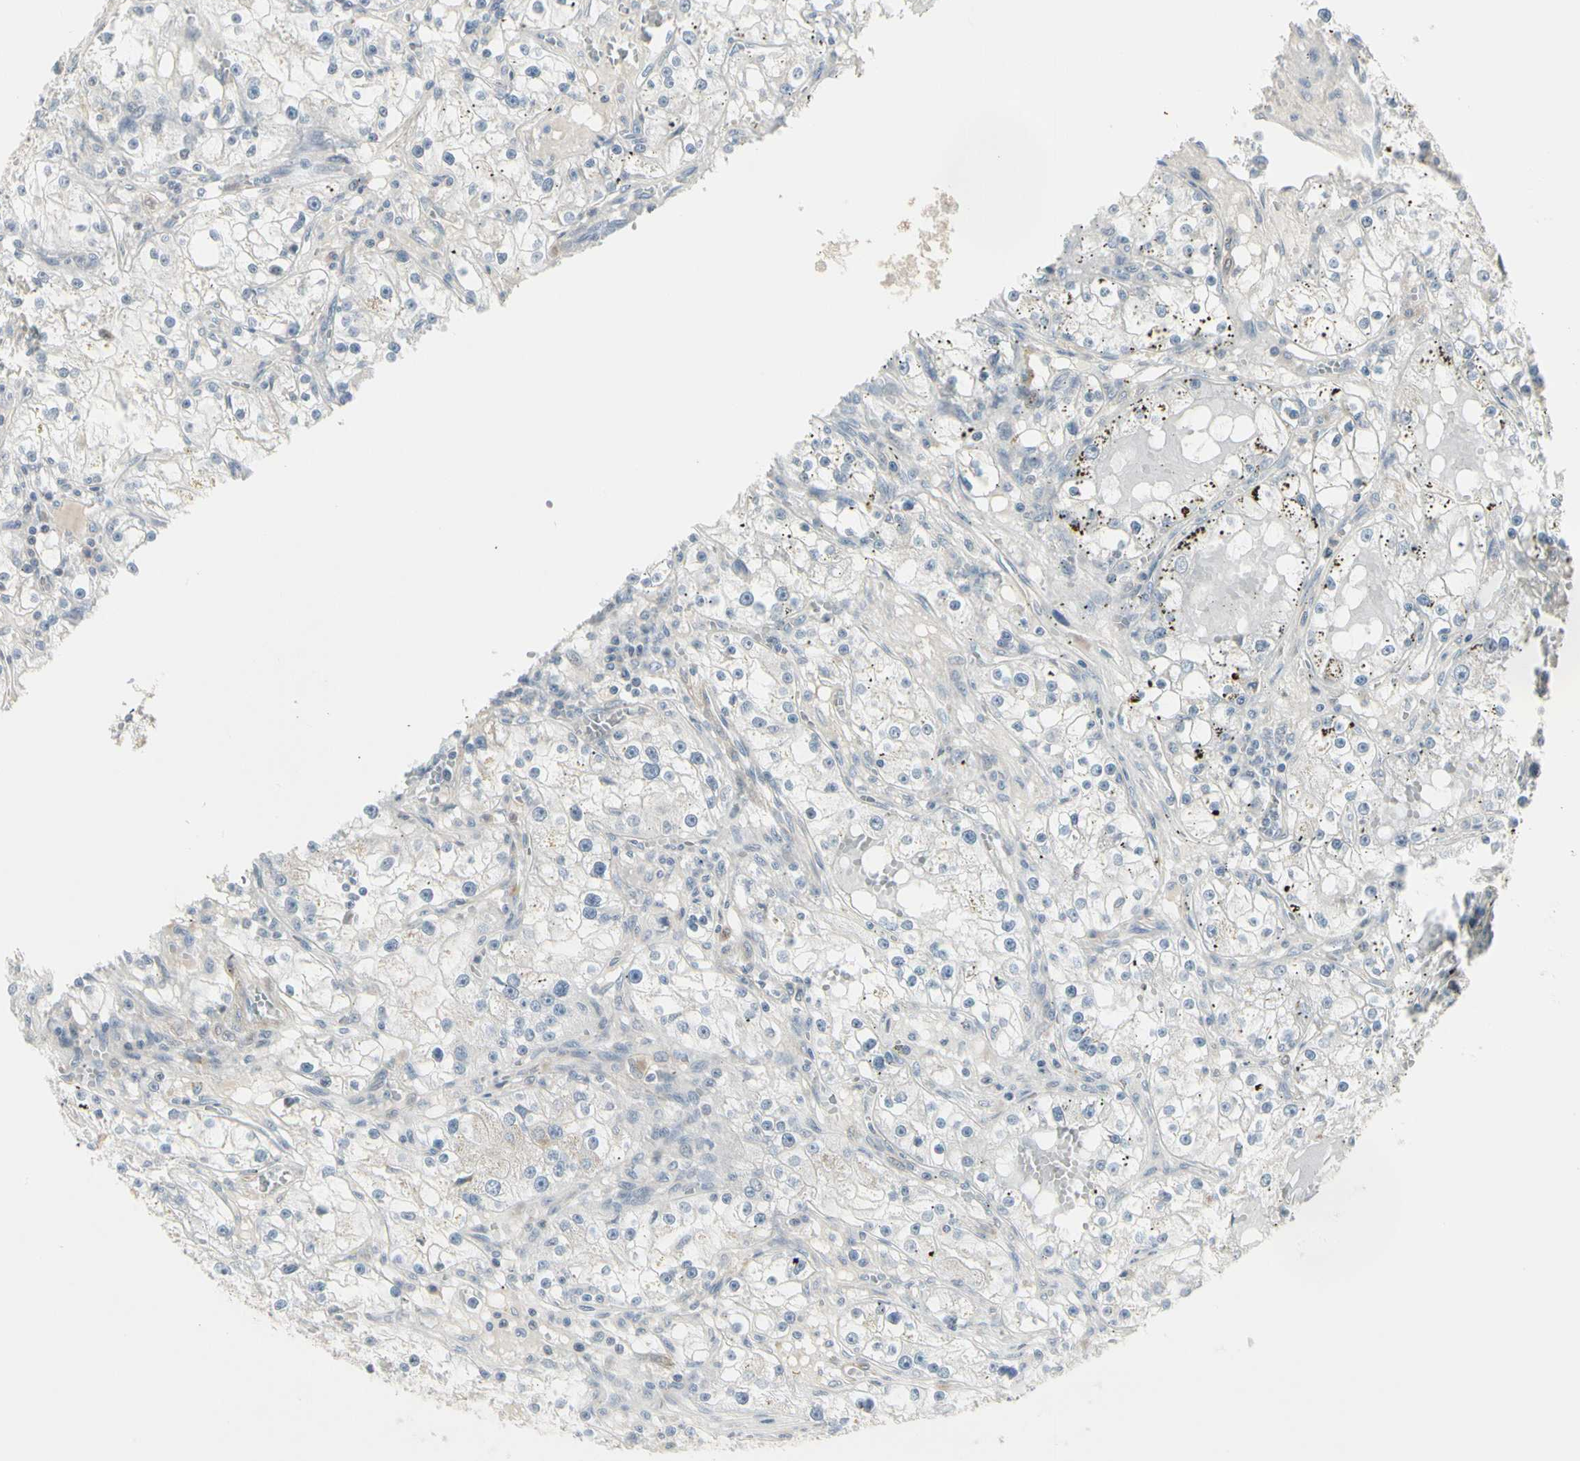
{"staining": {"intensity": "negative", "quantity": "none", "location": "none"}, "tissue": "renal cancer", "cell_type": "Tumor cells", "image_type": "cancer", "snomed": [{"axis": "morphology", "description": "Adenocarcinoma, NOS"}, {"axis": "topography", "description": "Kidney"}], "caption": "This photomicrograph is of renal cancer (adenocarcinoma) stained with IHC to label a protein in brown with the nuclei are counter-stained blue. There is no expression in tumor cells. (DAB (3,3'-diaminobenzidine) immunohistochemistry (IHC), high magnification).", "gene": "DMPK", "patient": {"sex": "male", "age": 56}}